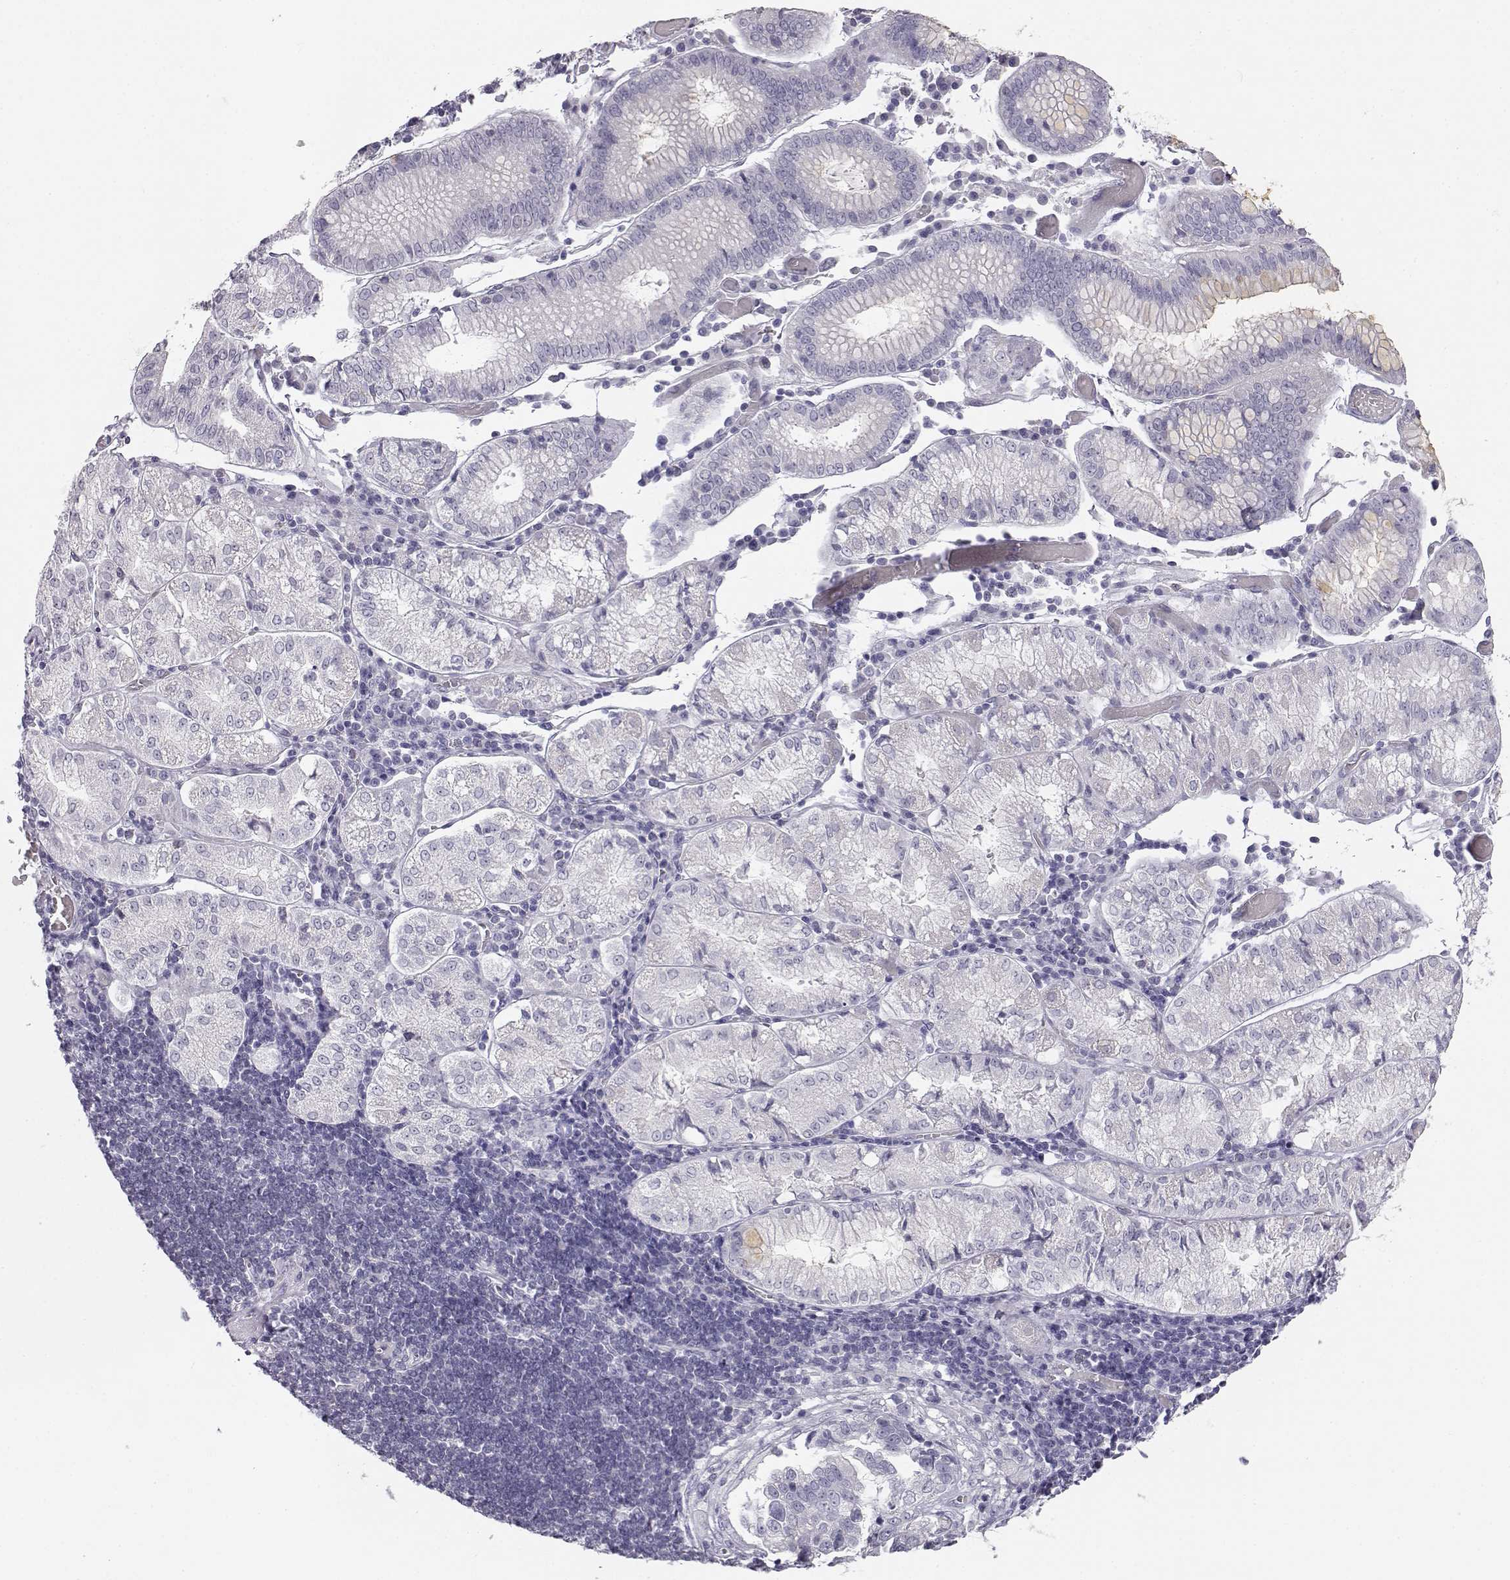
{"staining": {"intensity": "negative", "quantity": "none", "location": "none"}, "tissue": "stomach cancer", "cell_type": "Tumor cells", "image_type": "cancer", "snomed": [{"axis": "morphology", "description": "Adenocarcinoma, NOS"}, {"axis": "topography", "description": "Stomach"}], "caption": "Adenocarcinoma (stomach) stained for a protein using immunohistochemistry reveals no positivity tumor cells.", "gene": "MYCBPAP", "patient": {"sex": "male", "age": 93}}